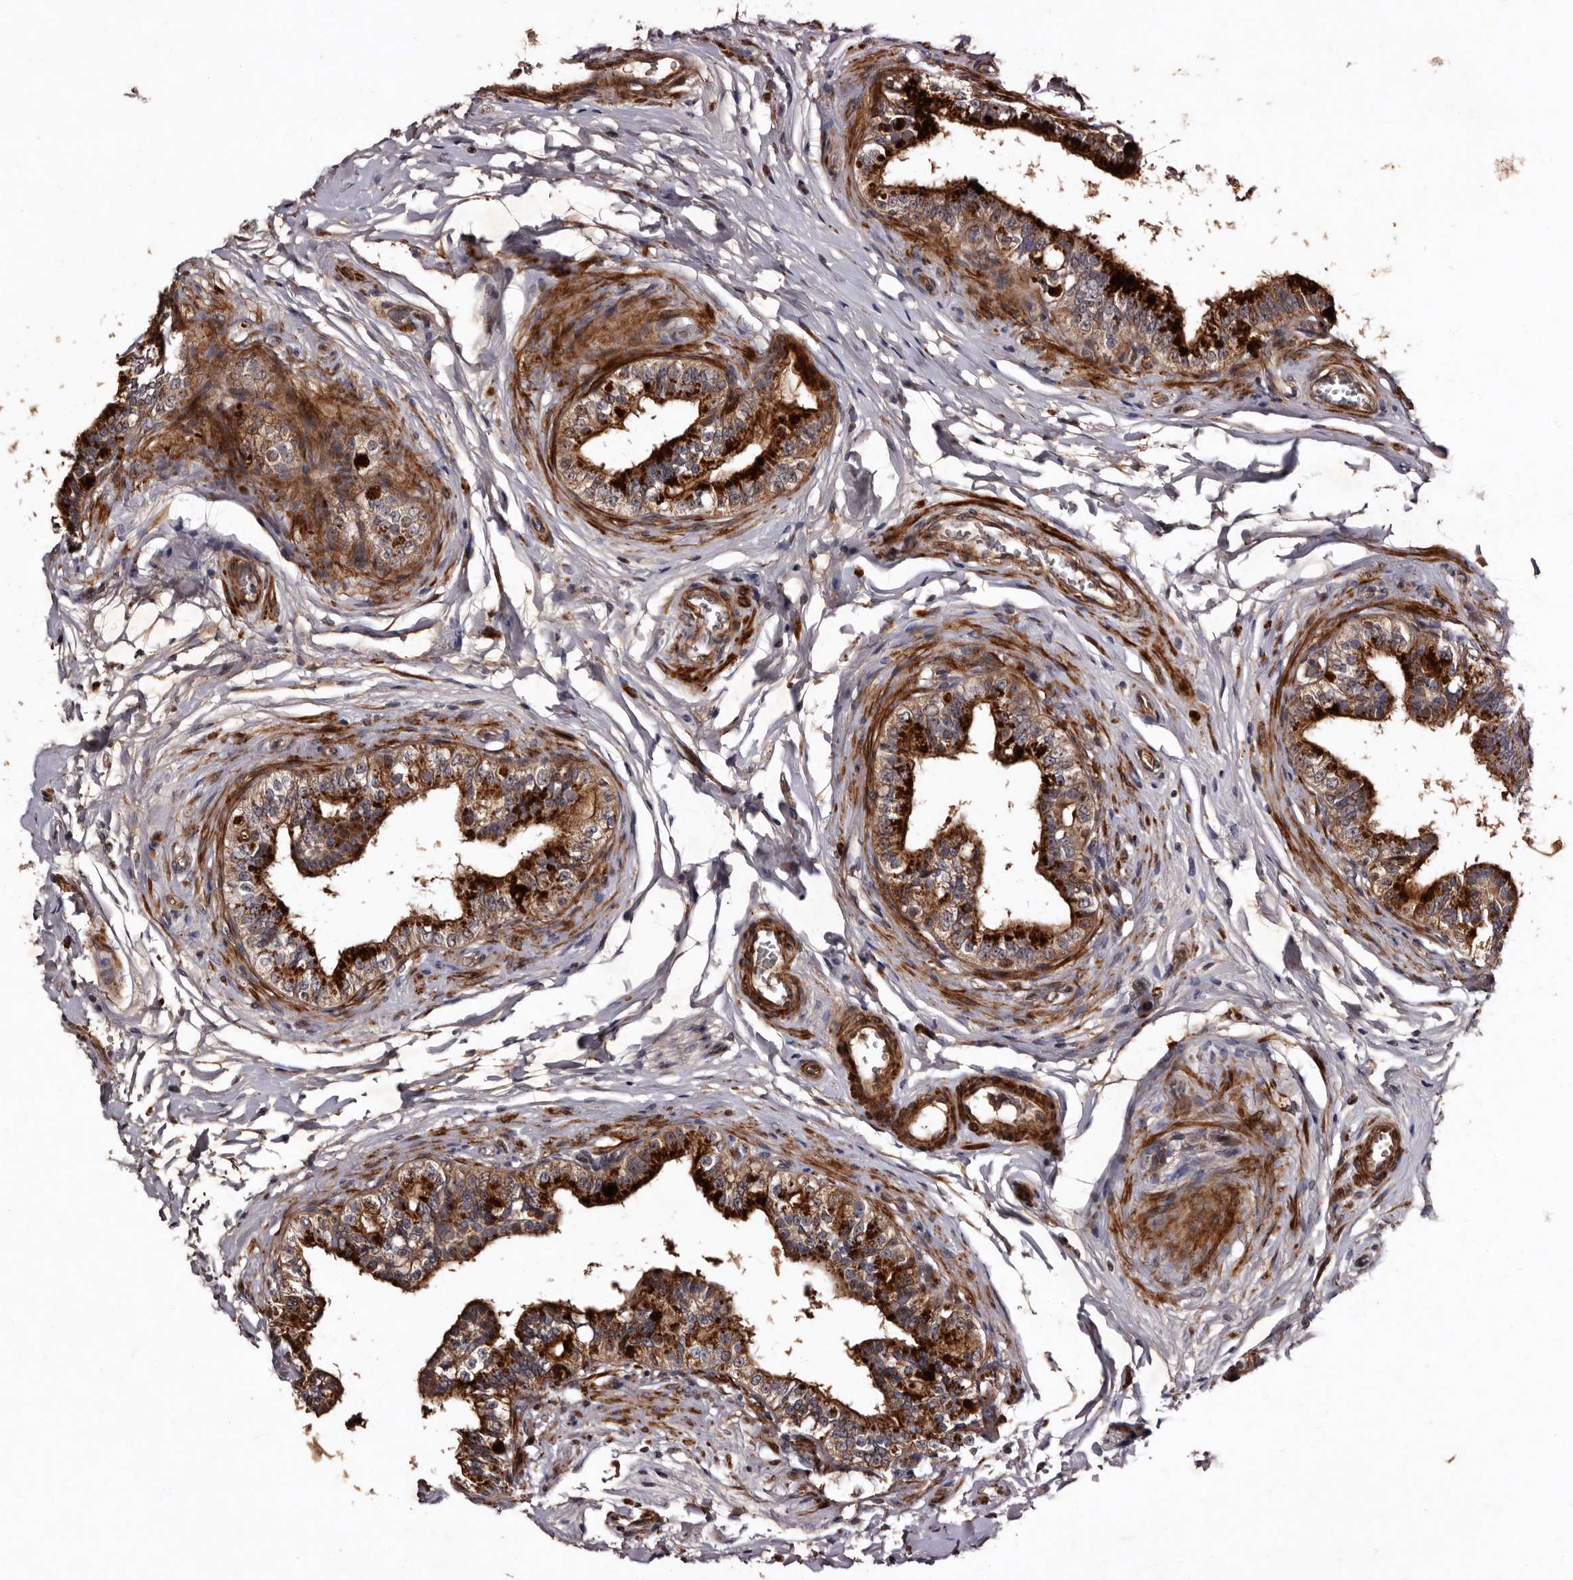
{"staining": {"intensity": "moderate", "quantity": ">75%", "location": "cytoplasmic/membranous"}, "tissue": "epididymis", "cell_type": "Glandular cells", "image_type": "normal", "snomed": [{"axis": "morphology", "description": "Normal tissue, NOS"}, {"axis": "topography", "description": "Testis"}, {"axis": "topography", "description": "Epididymis"}], "caption": "Immunohistochemical staining of normal epididymis reveals >75% levels of moderate cytoplasmic/membranous protein positivity in about >75% of glandular cells. (DAB IHC, brown staining for protein, blue staining for nuclei).", "gene": "PRKD3", "patient": {"sex": "male", "age": 36}}